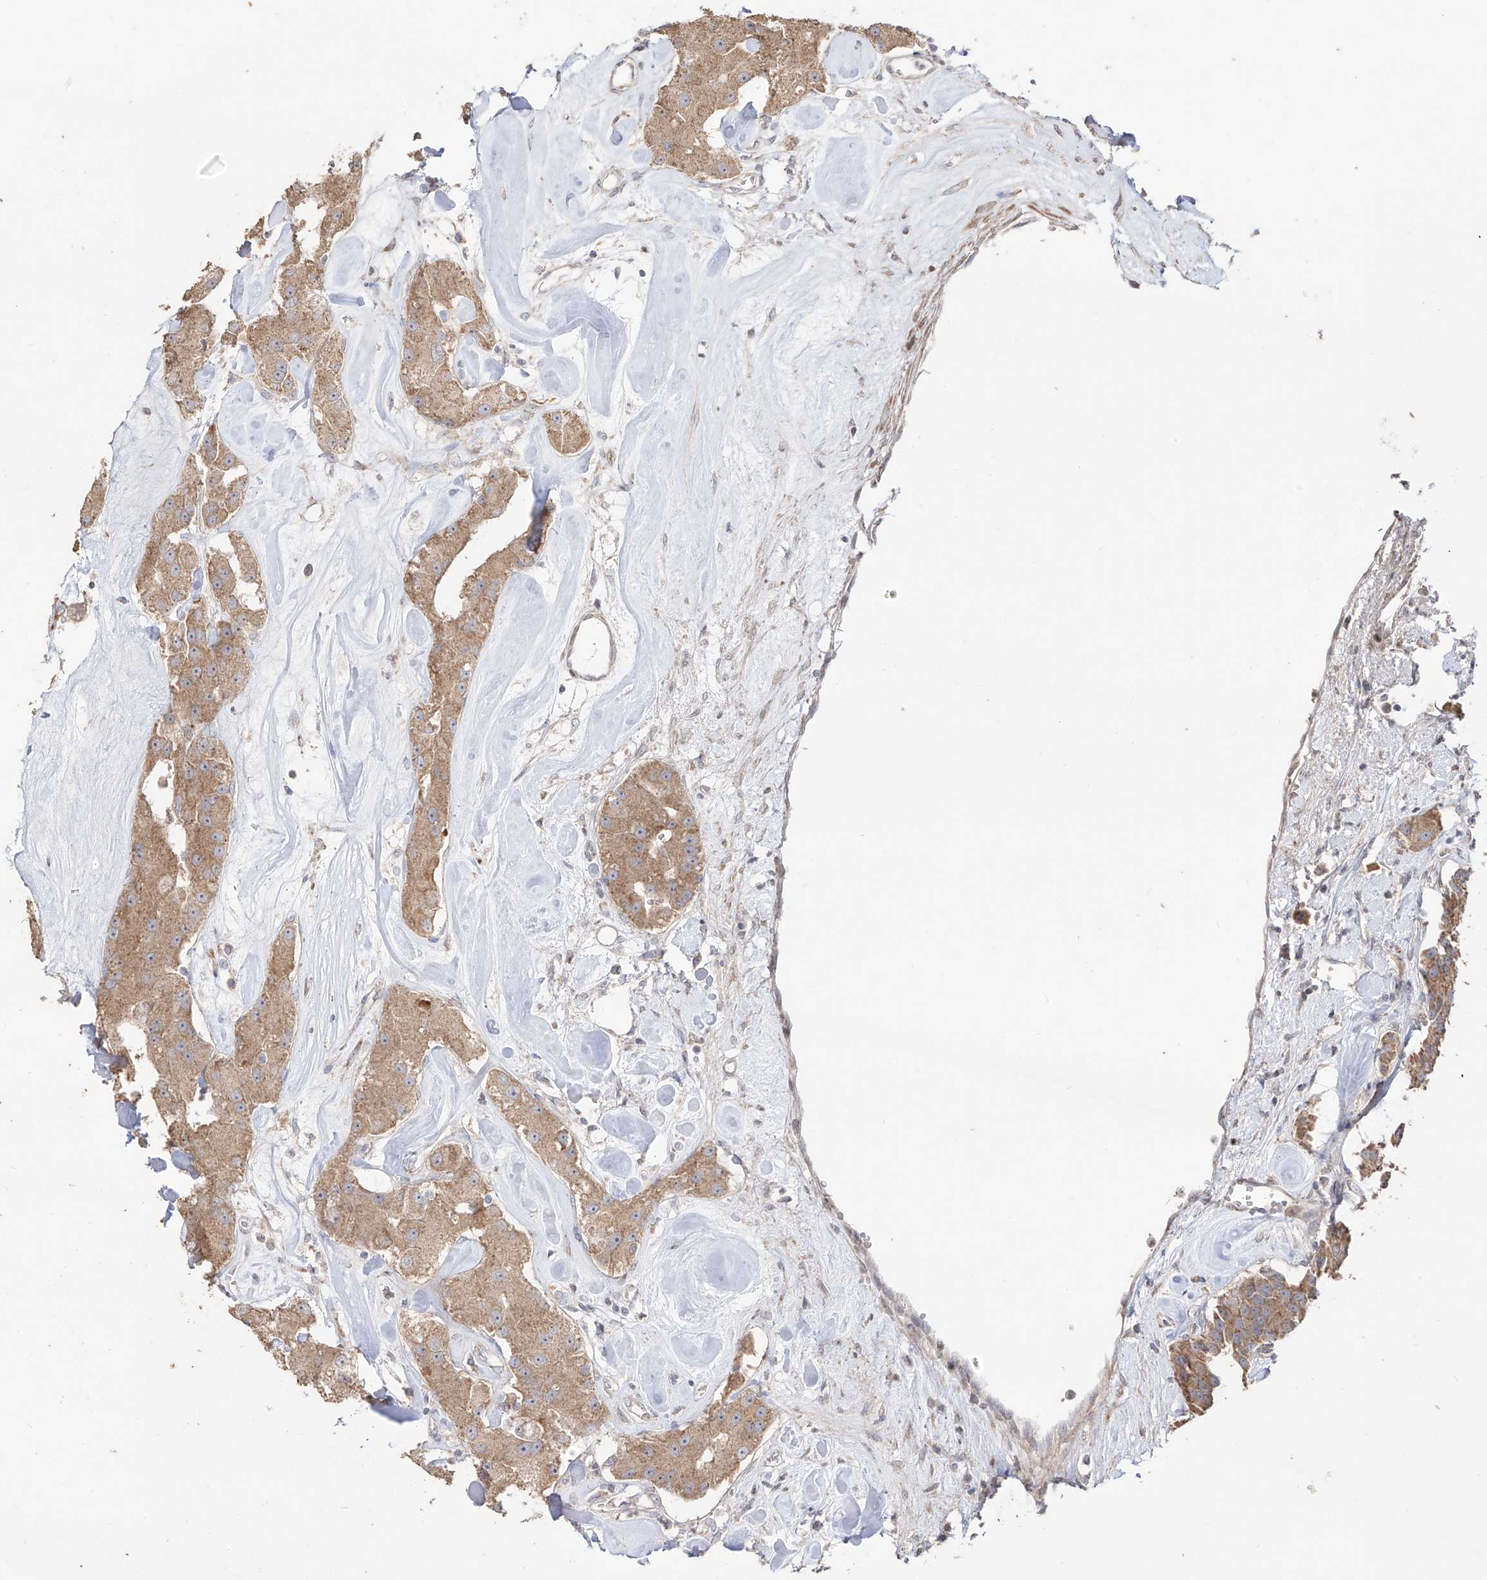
{"staining": {"intensity": "moderate", "quantity": ">75%", "location": "cytoplasmic/membranous"}, "tissue": "carcinoid", "cell_type": "Tumor cells", "image_type": "cancer", "snomed": [{"axis": "morphology", "description": "Carcinoid, malignant, NOS"}, {"axis": "topography", "description": "Pancreas"}], "caption": "Carcinoid stained with a brown dye exhibits moderate cytoplasmic/membranous positive positivity in approximately >75% of tumor cells.", "gene": "YKT6", "patient": {"sex": "male", "age": 41}}